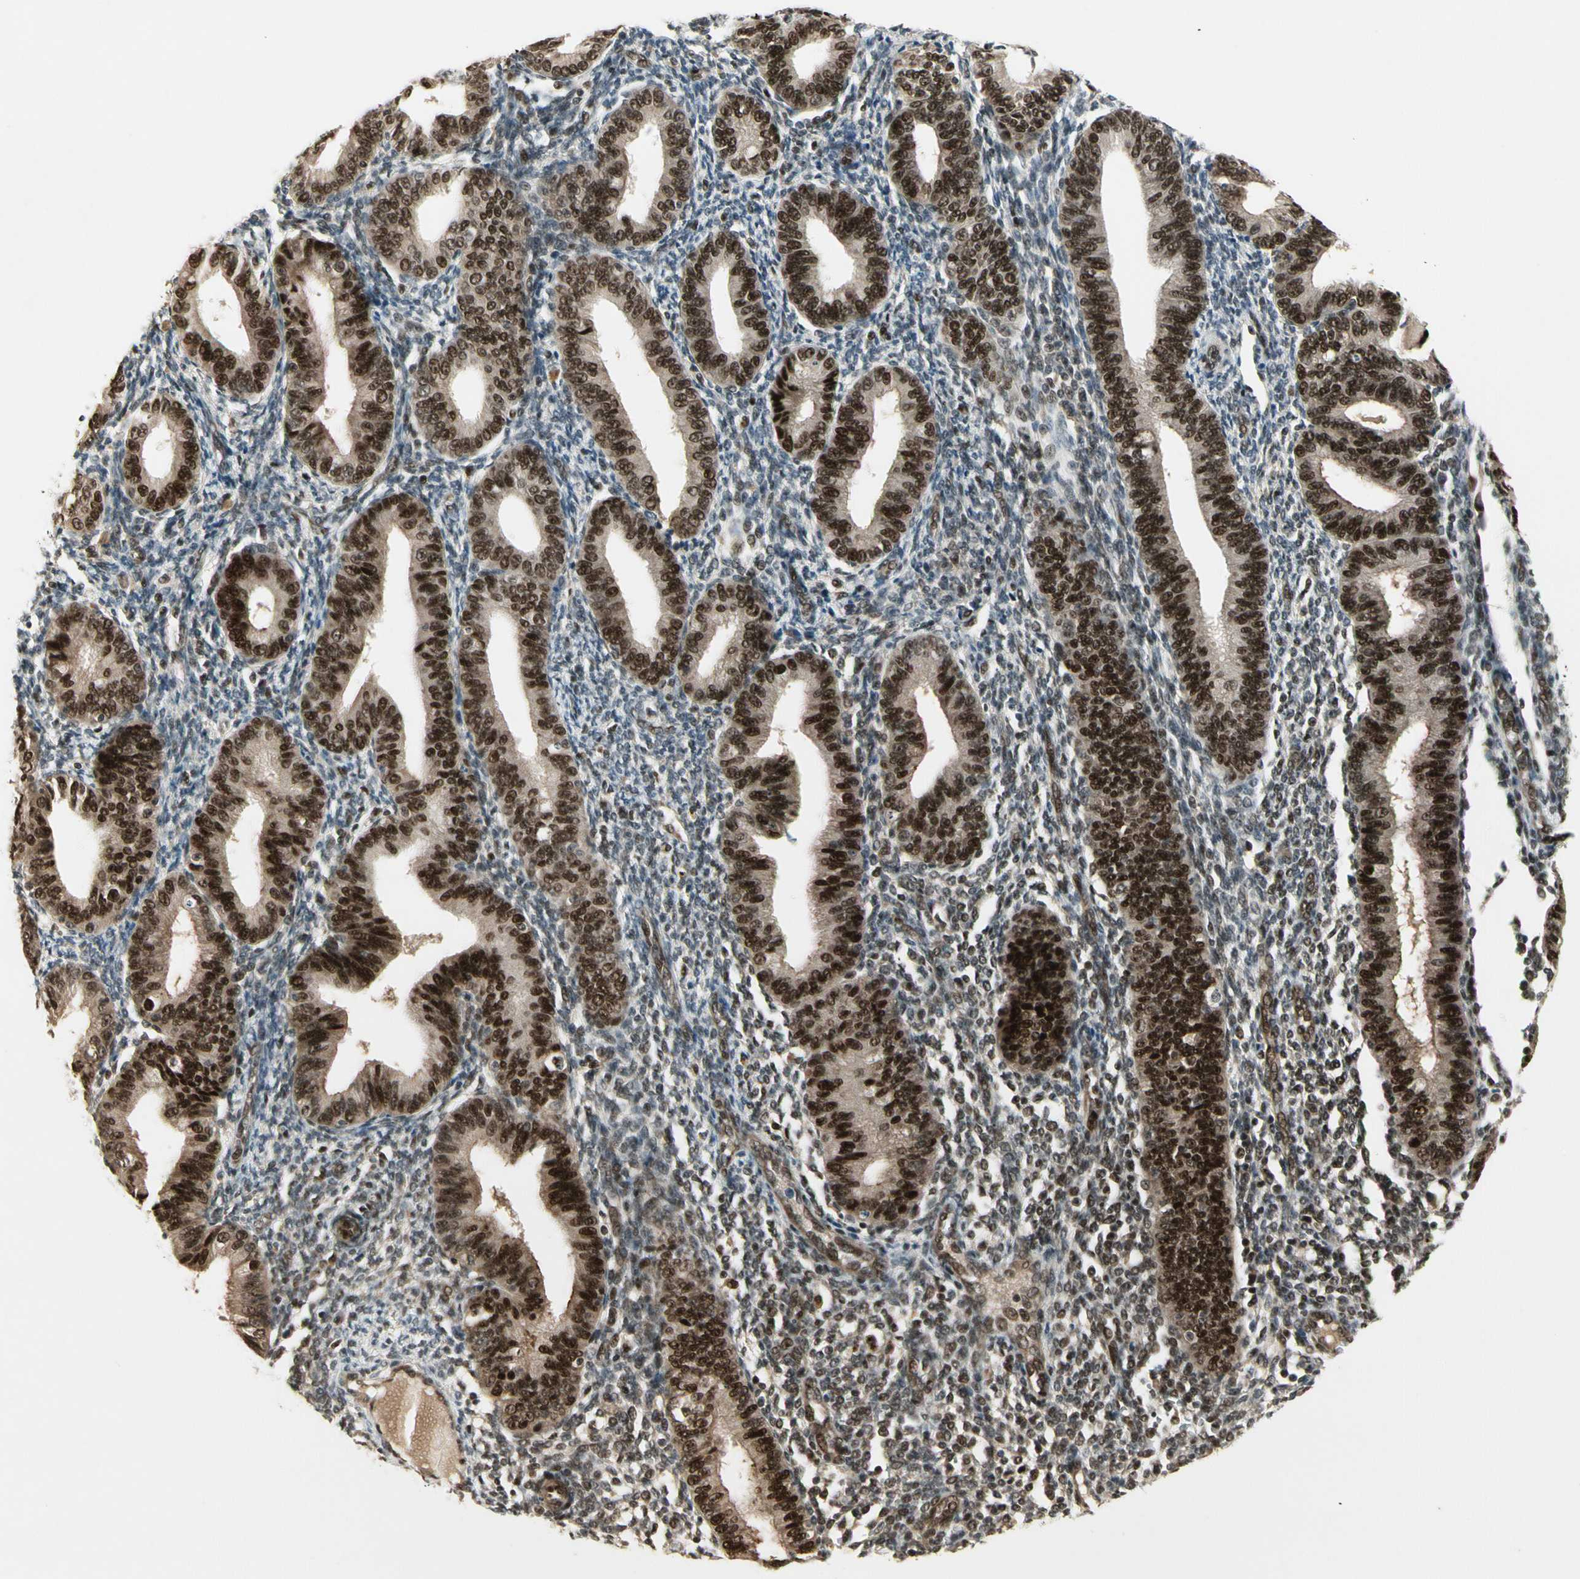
{"staining": {"intensity": "weak", "quantity": "<25%", "location": "nuclear"}, "tissue": "endometrium", "cell_type": "Cells in endometrial stroma", "image_type": "normal", "snomed": [{"axis": "morphology", "description": "Normal tissue, NOS"}, {"axis": "topography", "description": "Endometrium"}], "caption": "Immunohistochemical staining of normal endometrium demonstrates no significant positivity in cells in endometrial stroma. (DAB (3,3'-diaminobenzidine) immunohistochemistry with hematoxylin counter stain).", "gene": "CDK11A", "patient": {"sex": "female", "age": 61}}